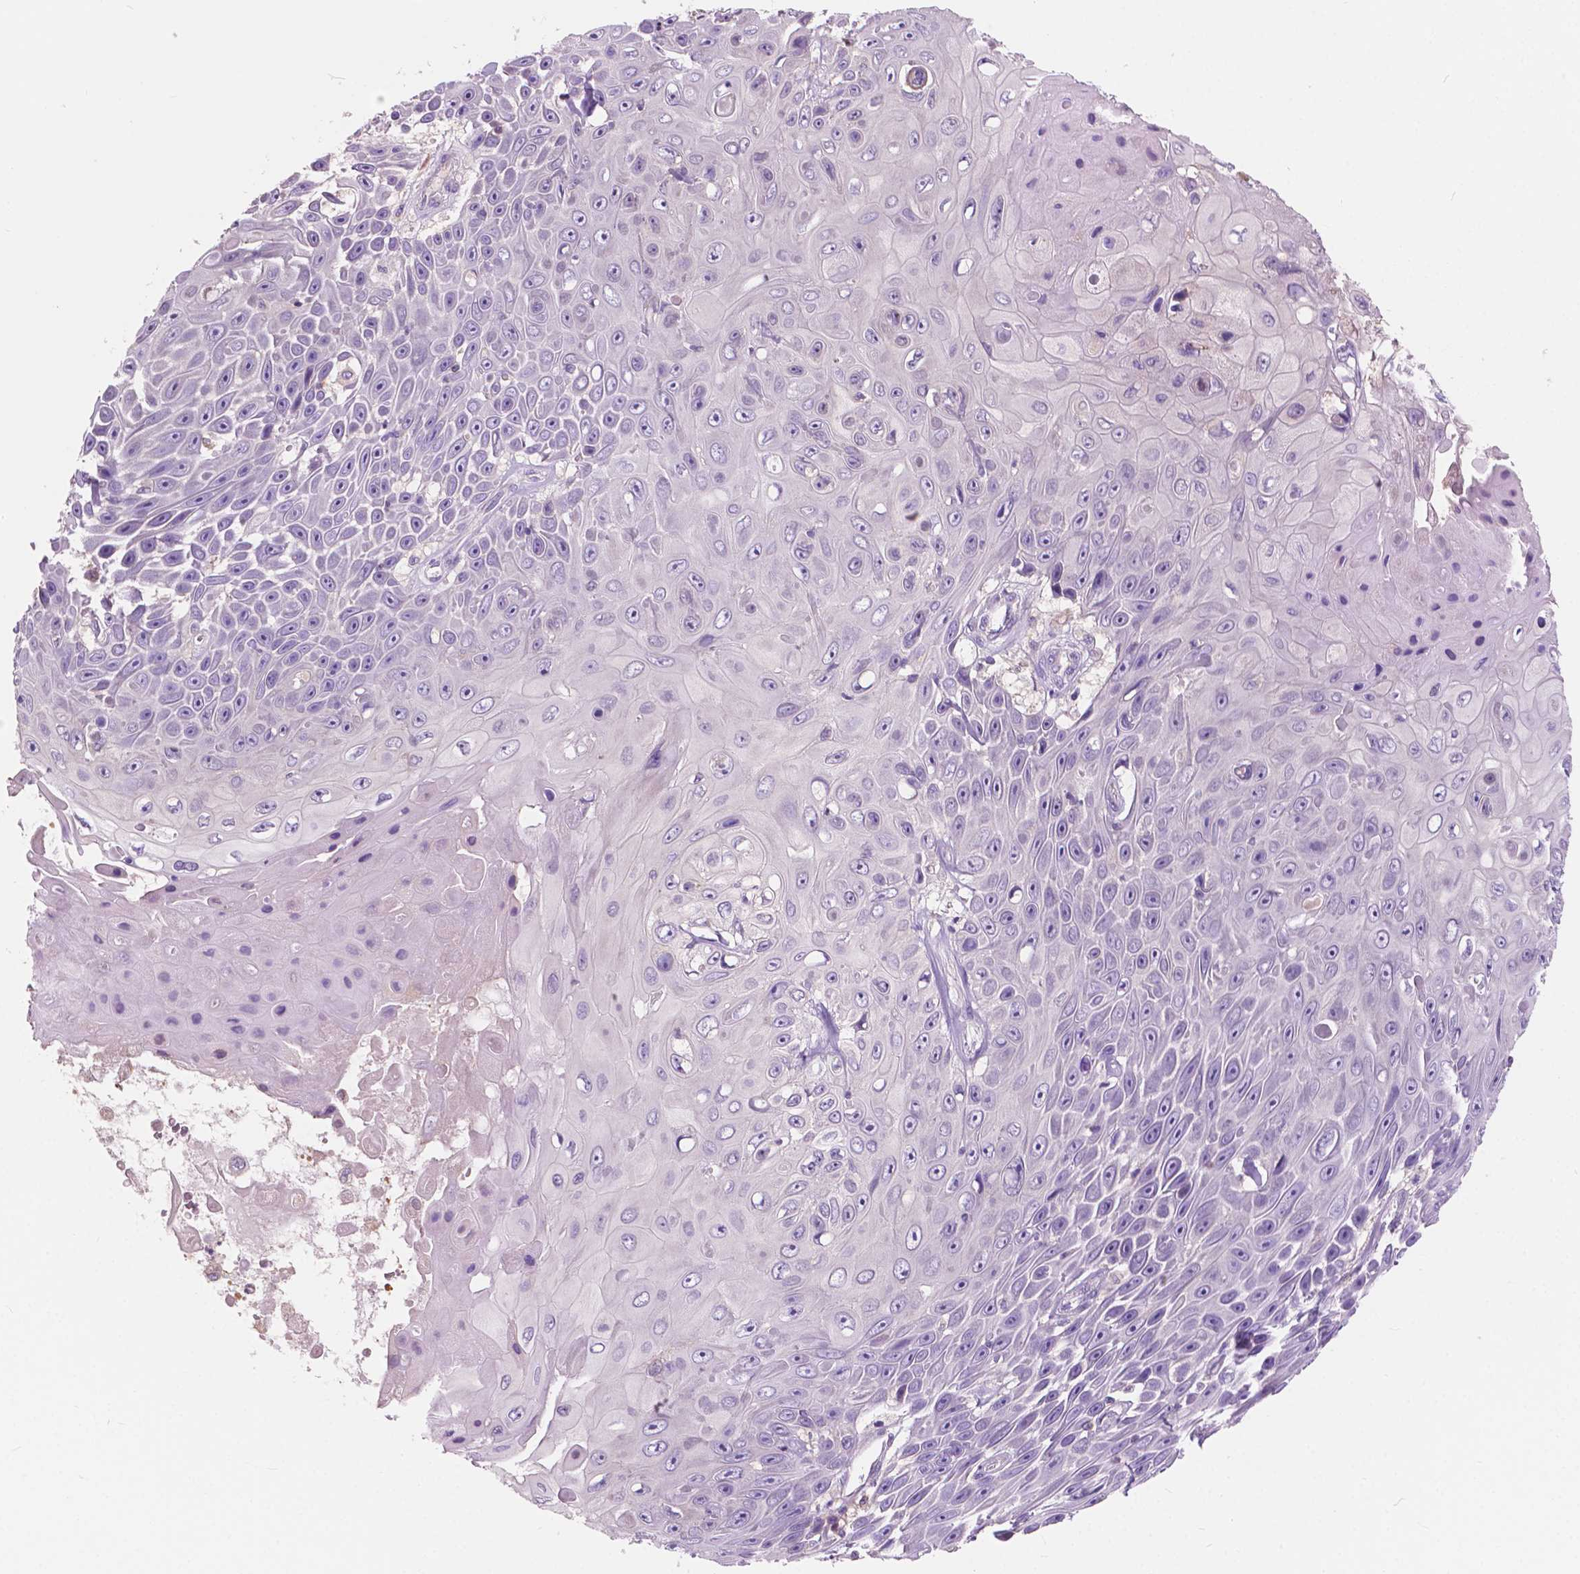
{"staining": {"intensity": "negative", "quantity": "none", "location": "none"}, "tissue": "skin cancer", "cell_type": "Tumor cells", "image_type": "cancer", "snomed": [{"axis": "morphology", "description": "Squamous cell carcinoma, NOS"}, {"axis": "topography", "description": "Skin"}], "caption": "Squamous cell carcinoma (skin) was stained to show a protein in brown. There is no significant expression in tumor cells. (DAB immunohistochemistry (IHC) with hematoxylin counter stain).", "gene": "SEMA4A", "patient": {"sex": "male", "age": 82}}